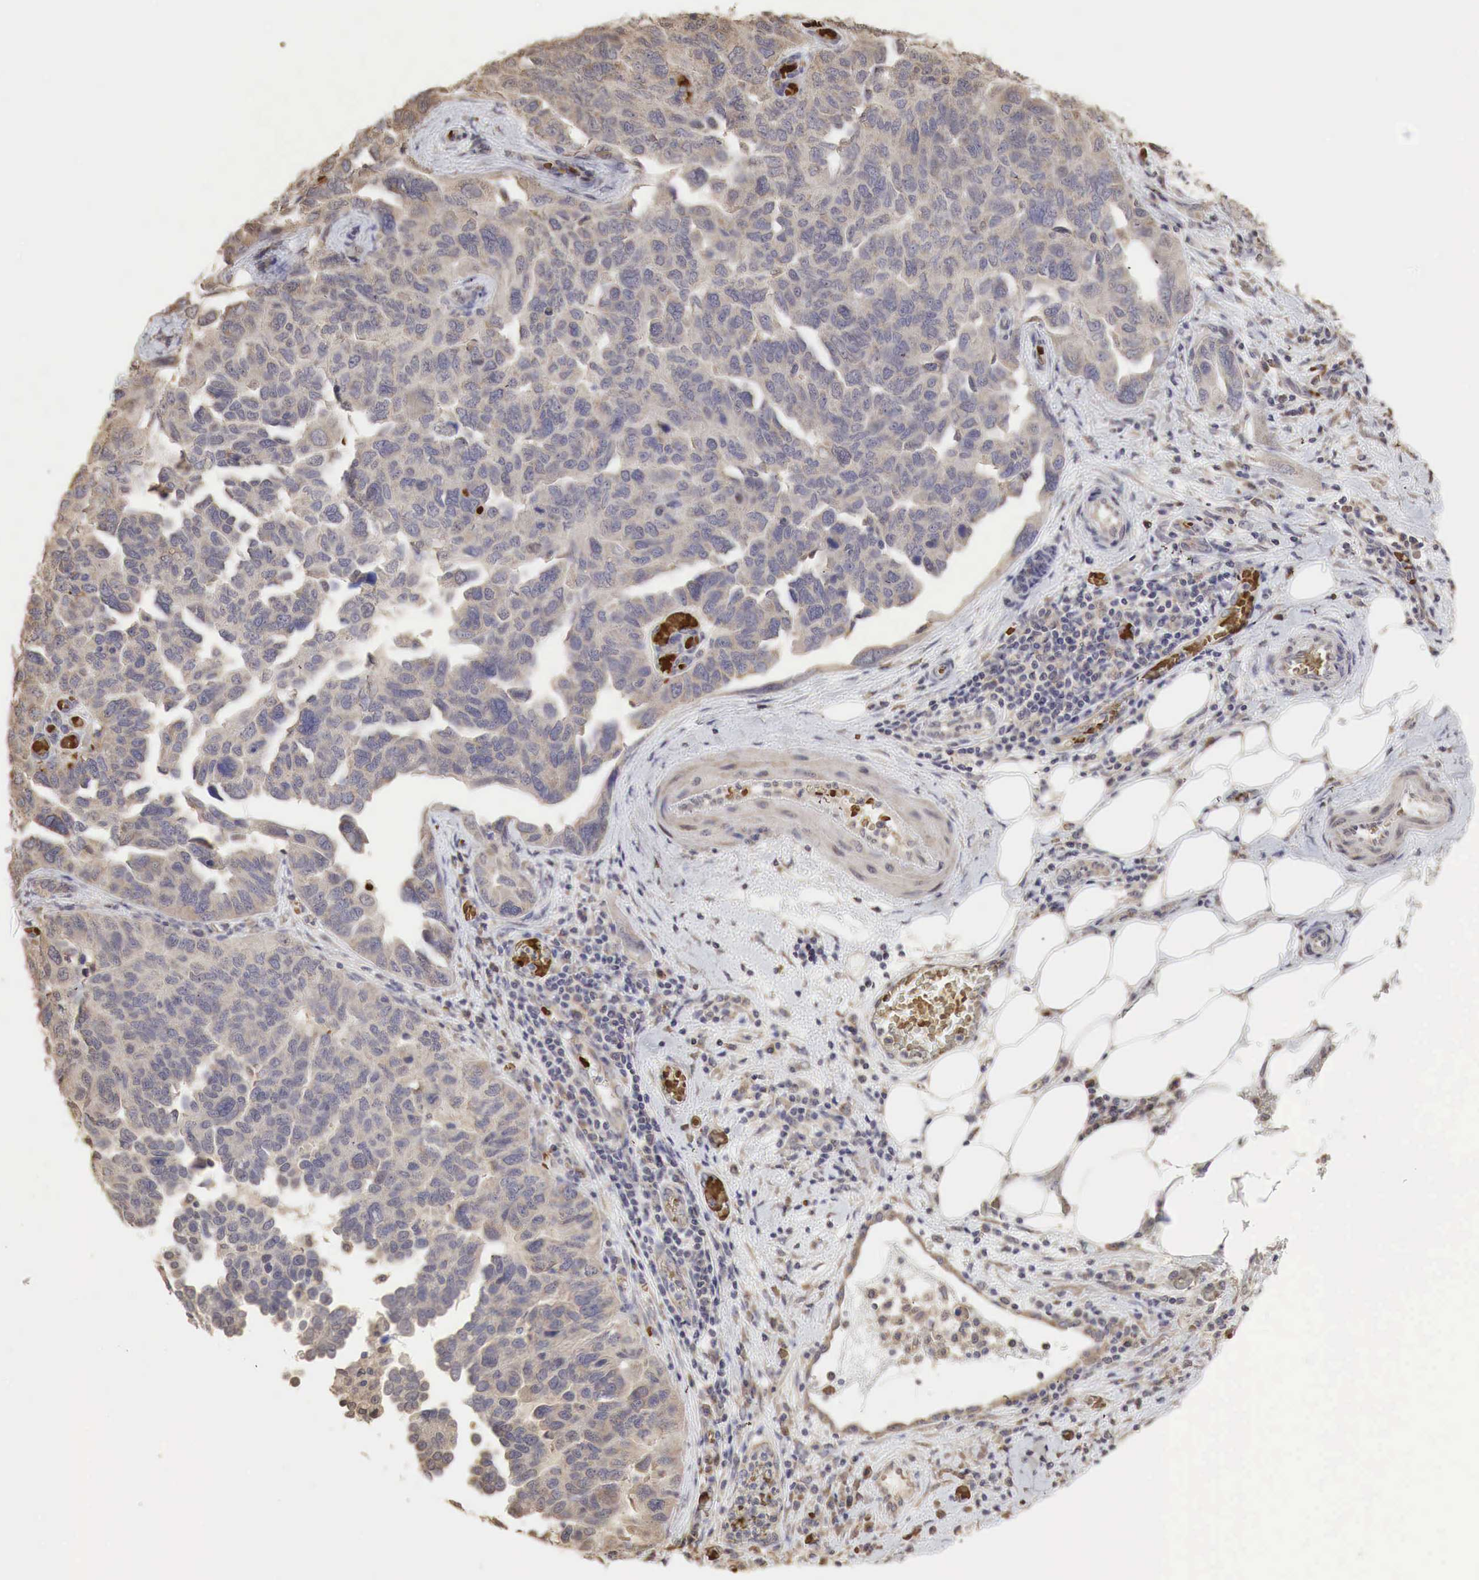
{"staining": {"intensity": "weak", "quantity": ">75%", "location": "cytoplasmic/membranous"}, "tissue": "ovarian cancer", "cell_type": "Tumor cells", "image_type": "cancer", "snomed": [{"axis": "morphology", "description": "Cystadenocarcinoma, serous, NOS"}, {"axis": "topography", "description": "Ovary"}], "caption": "The photomicrograph displays a brown stain indicating the presence of a protein in the cytoplasmic/membranous of tumor cells in ovarian serous cystadenocarcinoma.", "gene": "PABPC5", "patient": {"sex": "female", "age": 64}}